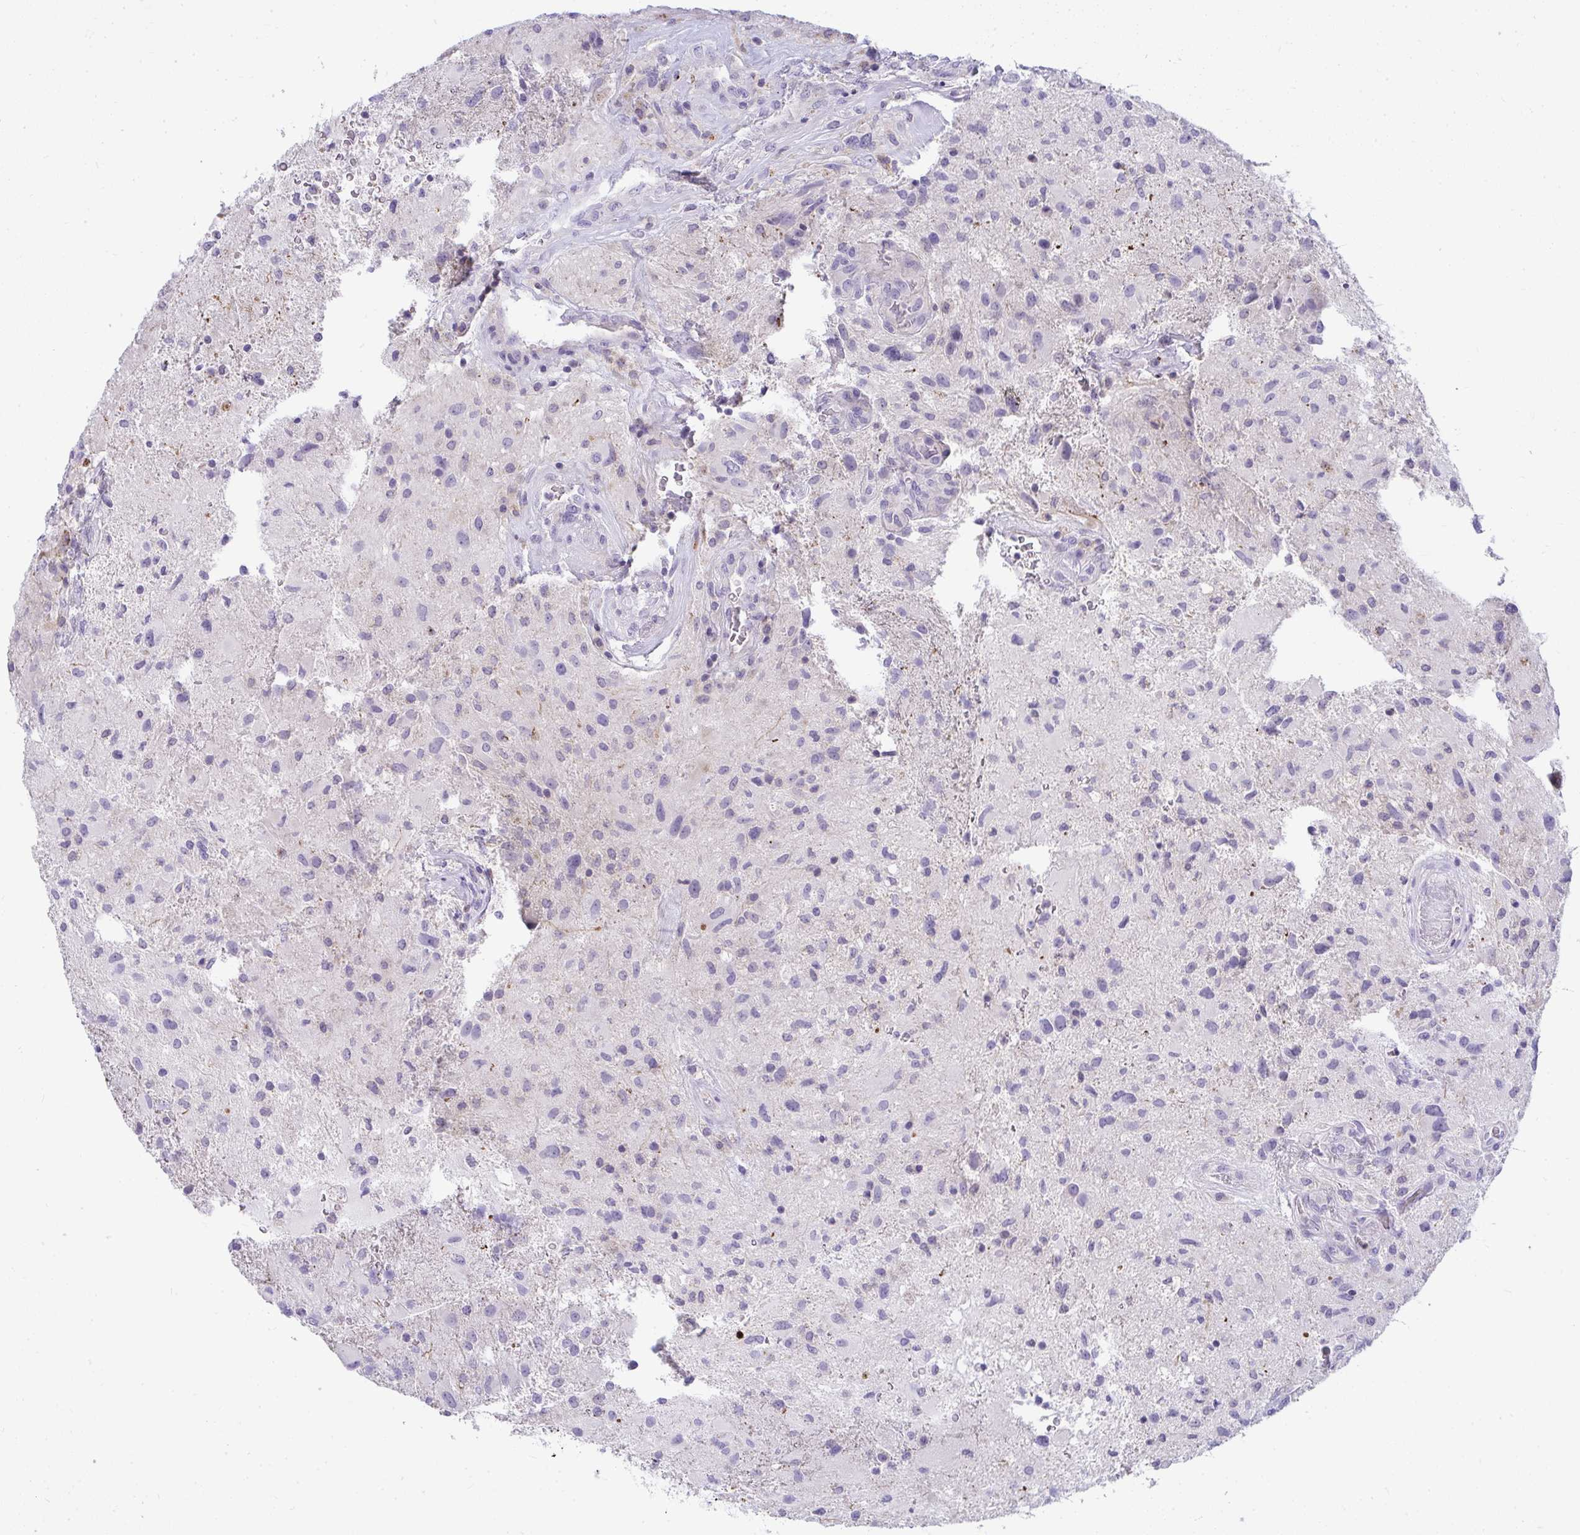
{"staining": {"intensity": "negative", "quantity": "none", "location": "none"}, "tissue": "glioma", "cell_type": "Tumor cells", "image_type": "cancer", "snomed": [{"axis": "morphology", "description": "Glioma, malignant, High grade"}, {"axis": "topography", "description": "Brain"}], "caption": "Tumor cells show no significant protein positivity in glioma.", "gene": "VPS4B", "patient": {"sex": "male", "age": 53}}